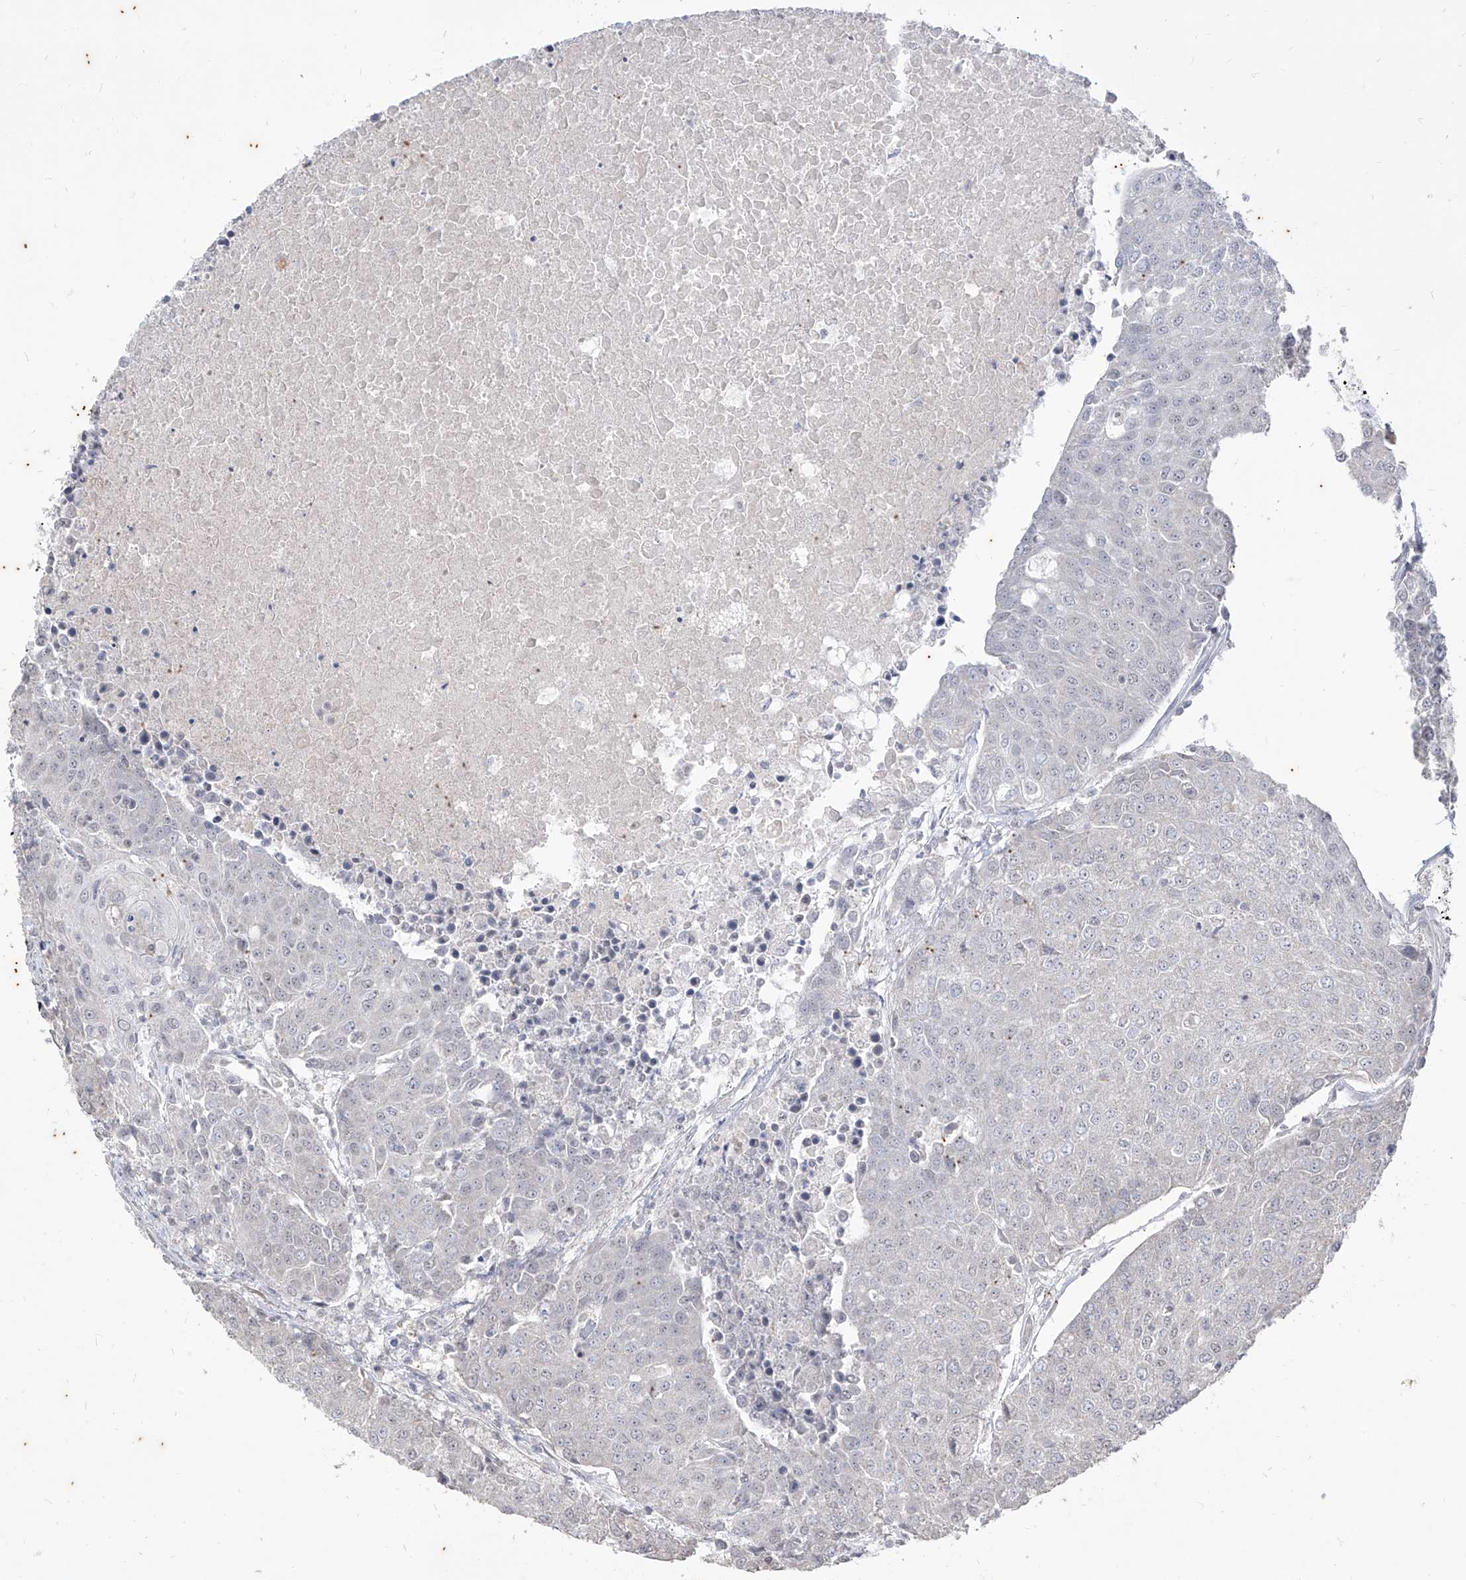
{"staining": {"intensity": "negative", "quantity": "none", "location": "none"}, "tissue": "urothelial cancer", "cell_type": "Tumor cells", "image_type": "cancer", "snomed": [{"axis": "morphology", "description": "Urothelial carcinoma, High grade"}, {"axis": "topography", "description": "Urinary bladder"}], "caption": "Protein analysis of high-grade urothelial carcinoma reveals no significant expression in tumor cells.", "gene": "PHF20L1", "patient": {"sex": "female", "age": 85}}